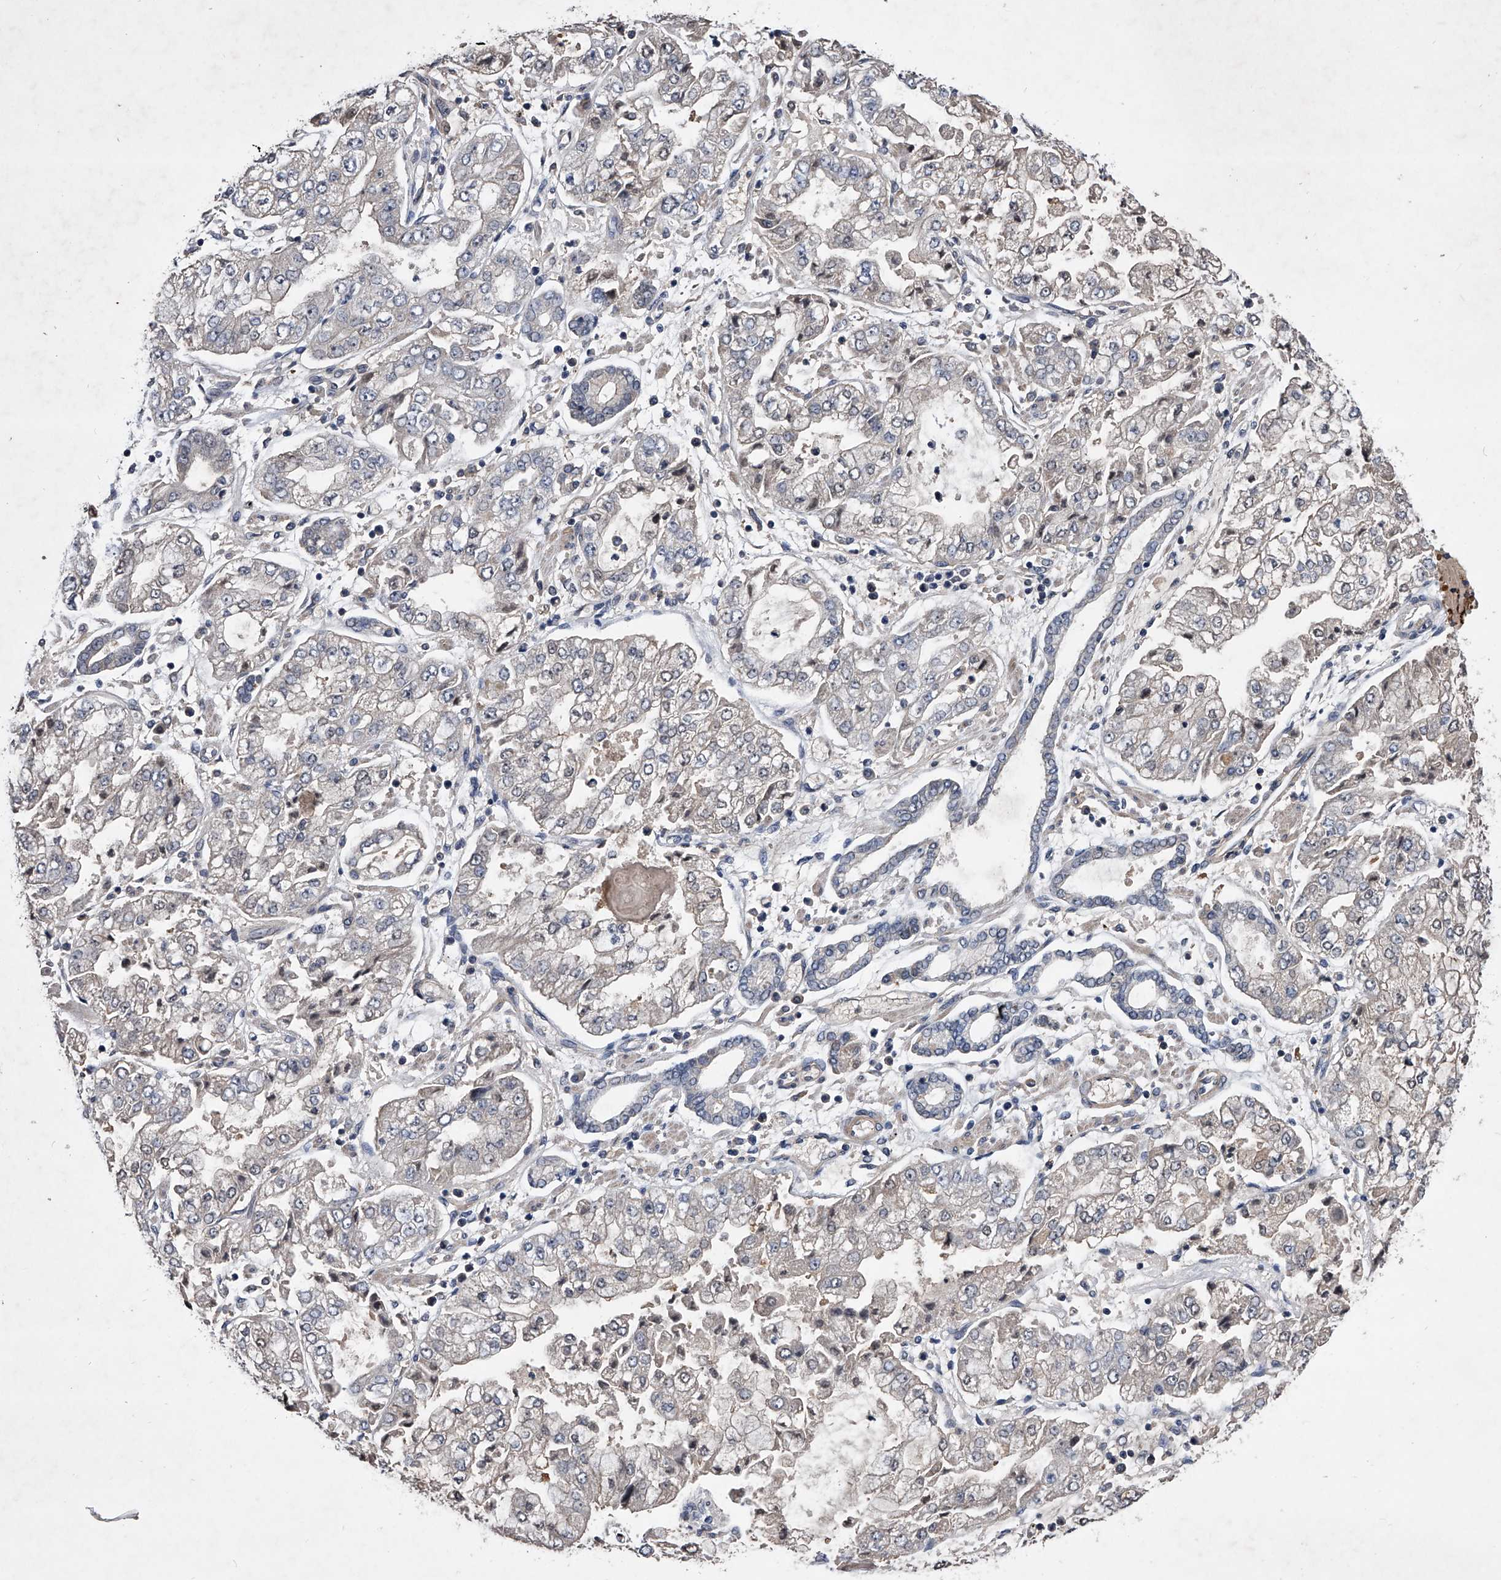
{"staining": {"intensity": "negative", "quantity": "none", "location": "none"}, "tissue": "stomach cancer", "cell_type": "Tumor cells", "image_type": "cancer", "snomed": [{"axis": "morphology", "description": "Adenocarcinoma, NOS"}, {"axis": "topography", "description": "Stomach"}], "caption": "Immunohistochemistry of human adenocarcinoma (stomach) demonstrates no expression in tumor cells.", "gene": "ZNF30", "patient": {"sex": "male", "age": 76}}